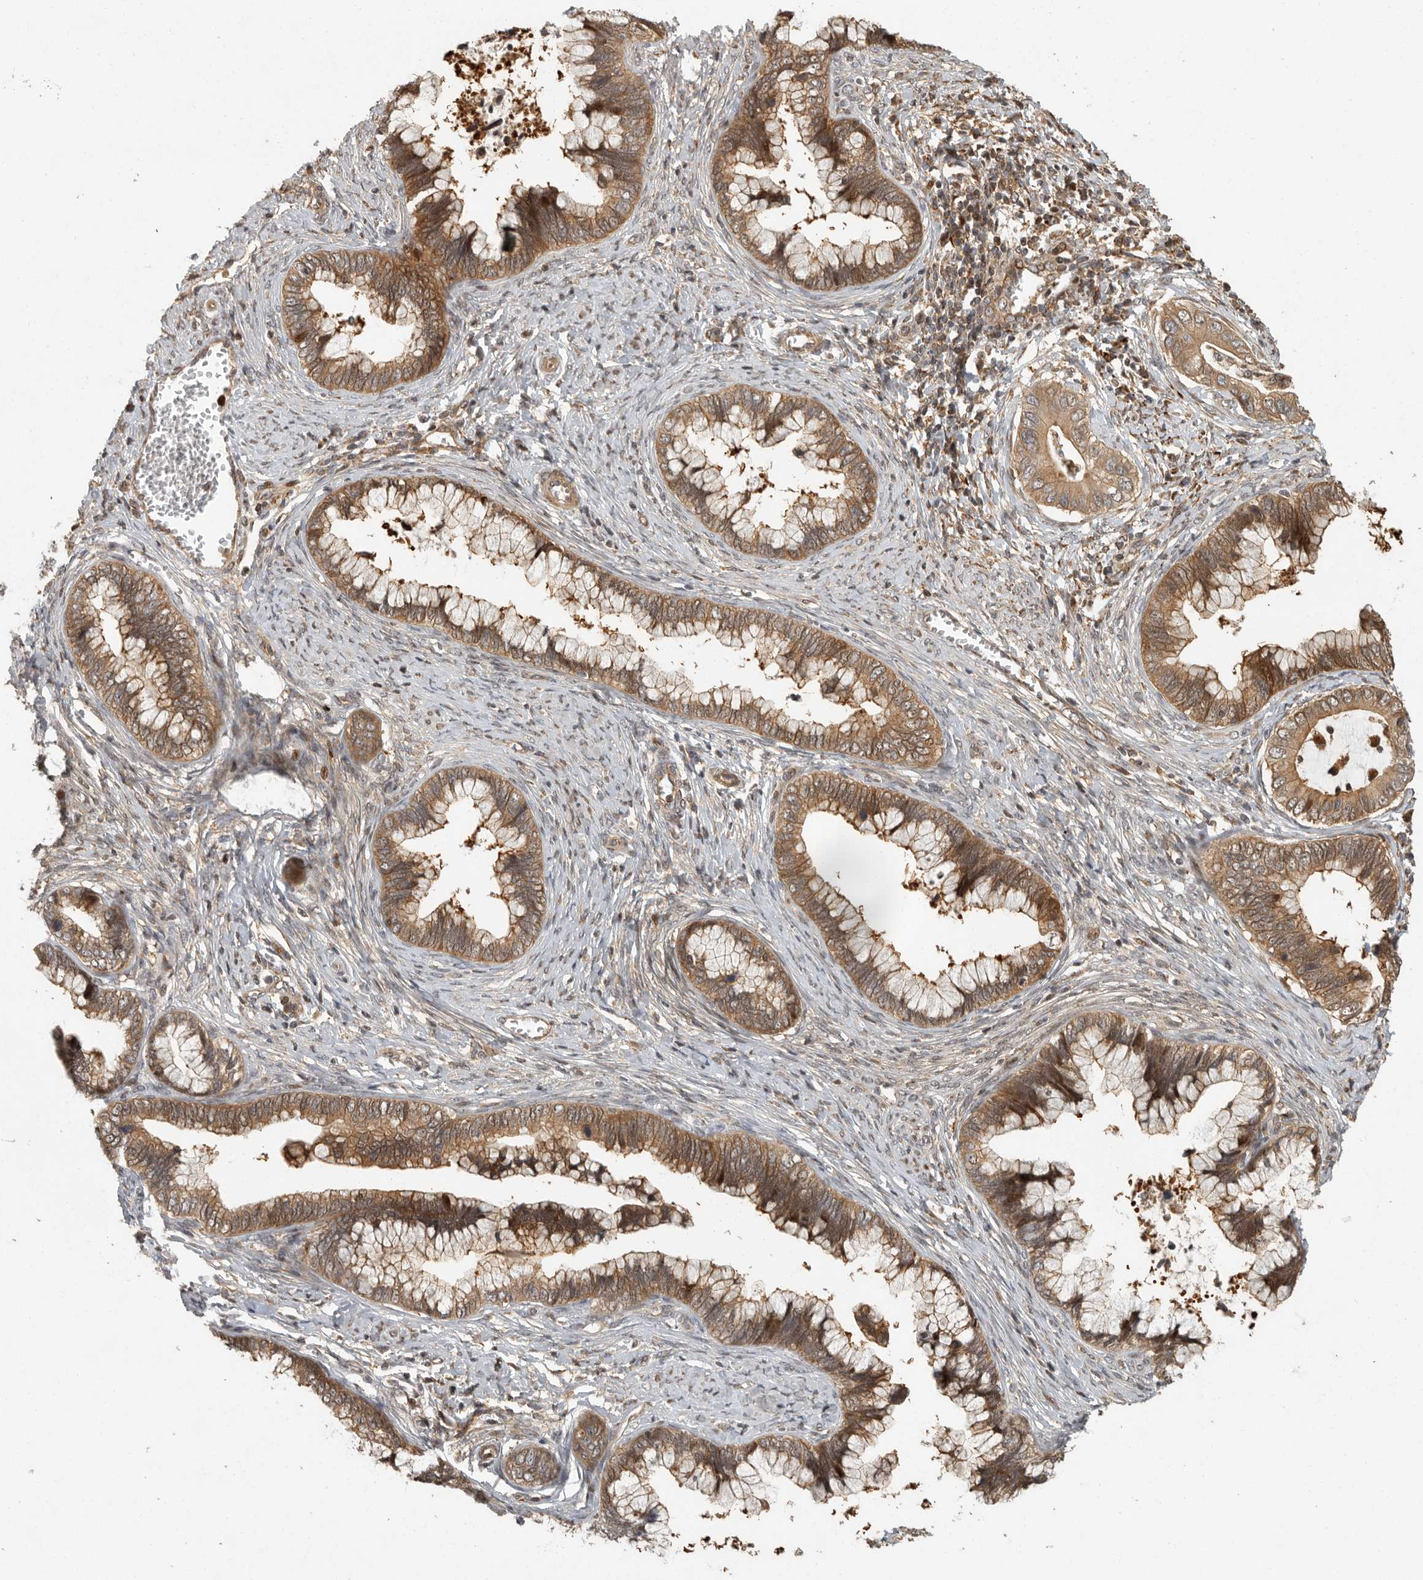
{"staining": {"intensity": "moderate", "quantity": ">75%", "location": "cytoplasmic/membranous"}, "tissue": "cervical cancer", "cell_type": "Tumor cells", "image_type": "cancer", "snomed": [{"axis": "morphology", "description": "Adenocarcinoma, NOS"}, {"axis": "topography", "description": "Cervix"}], "caption": "Immunohistochemistry of human cervical cancer reveals medium levels of moderate cytoplasmic/membranous staining in approximately >75% of tumor cells.", "gene": "SWT1", "patient": {"sex": "female", "age": 44}}